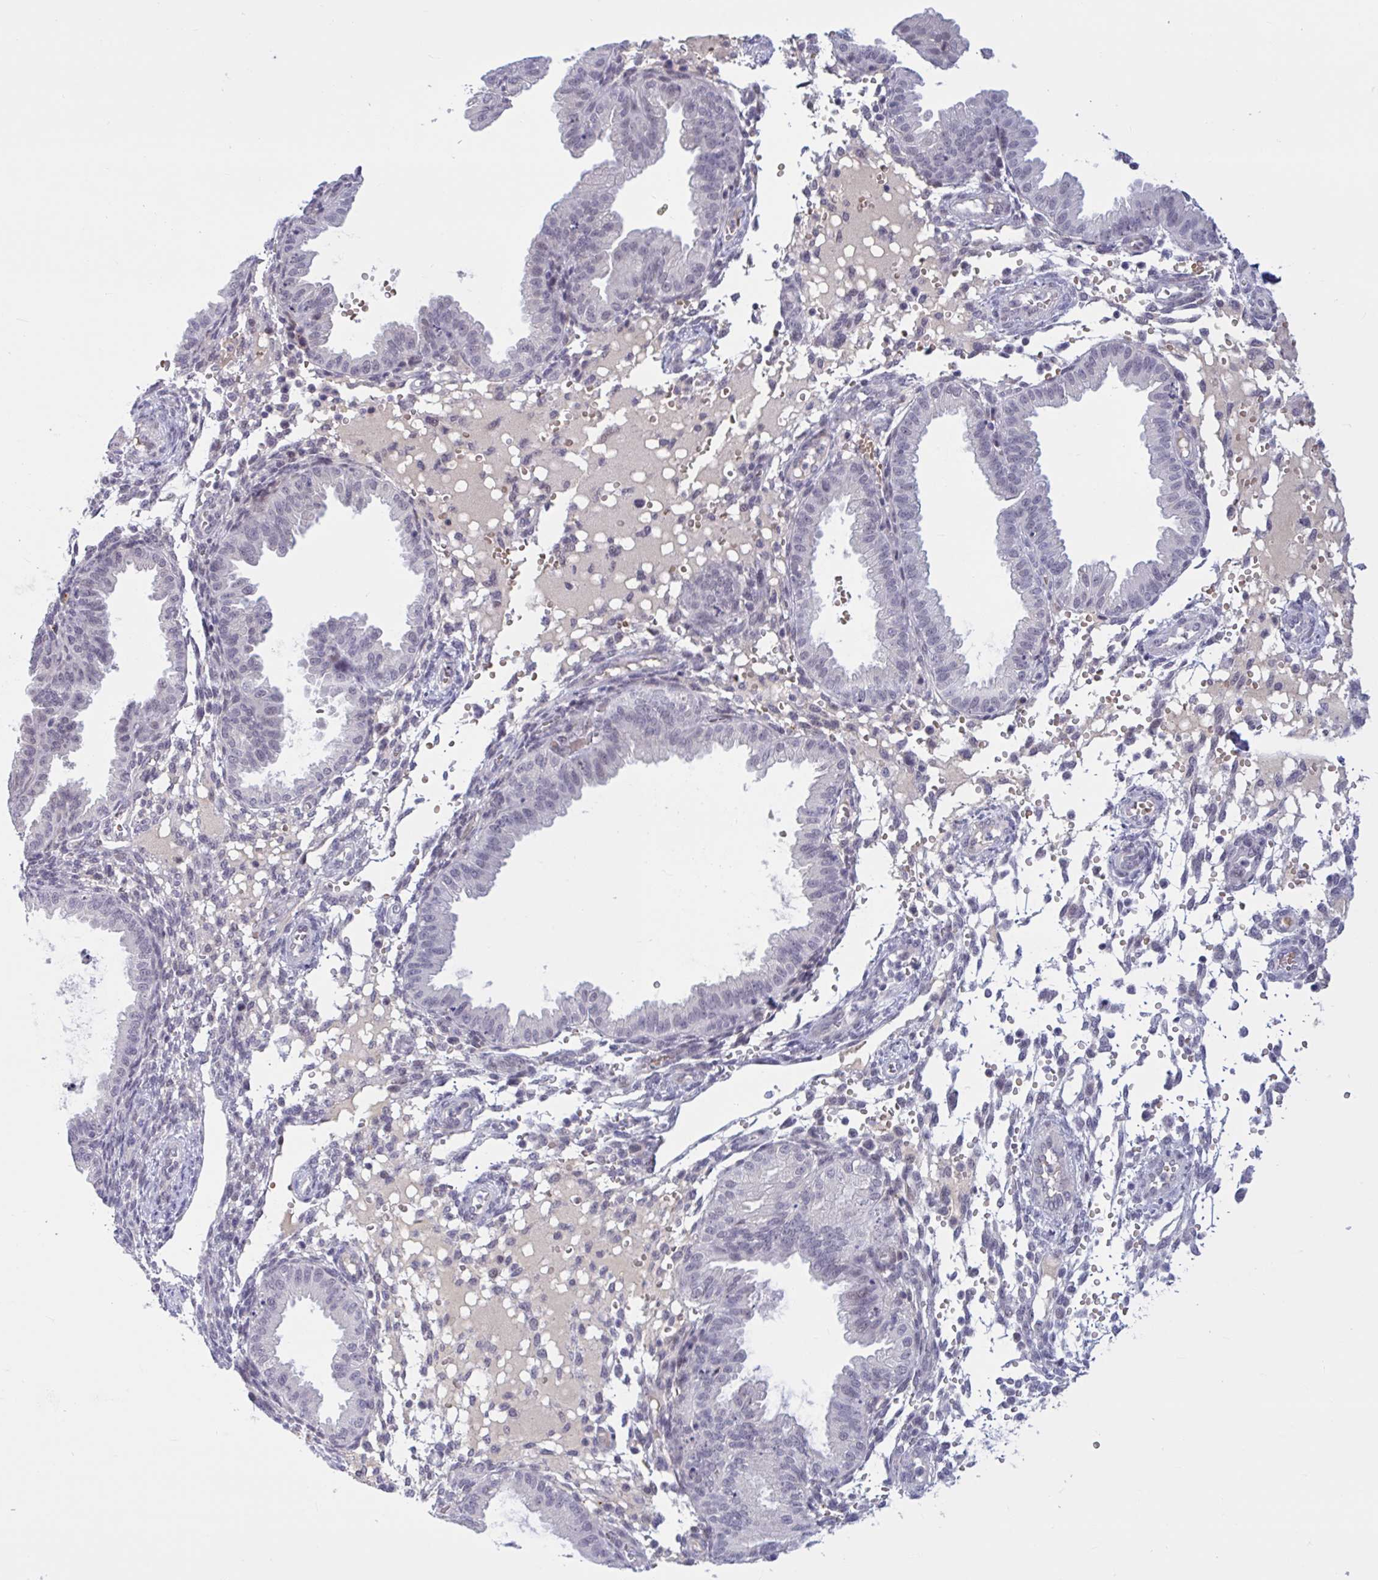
{"staining": {"intensity": "negative", "quantity": "none", "location": "none"}, "tissue": "endometrium", "cell_type": "Cells in endometrial stroma", "image_type": "normal", "snomed": [{"axis": "morphology", "description": "Normal tissue, NOS"}, {"axis": "topography", "description": "Endometrium"}], "caption": "High power microscopy micrograph of an IHC histopathology image of unremarkable endometrium, revealing no significant positivity in cells in endometrial stroma. (Brightfield microscopy of DAB (3,3'-diaminobenzidine) IHC at high magnification).", "gene": "CNGB3", "patient": {"sex": "female", "age": 33}}